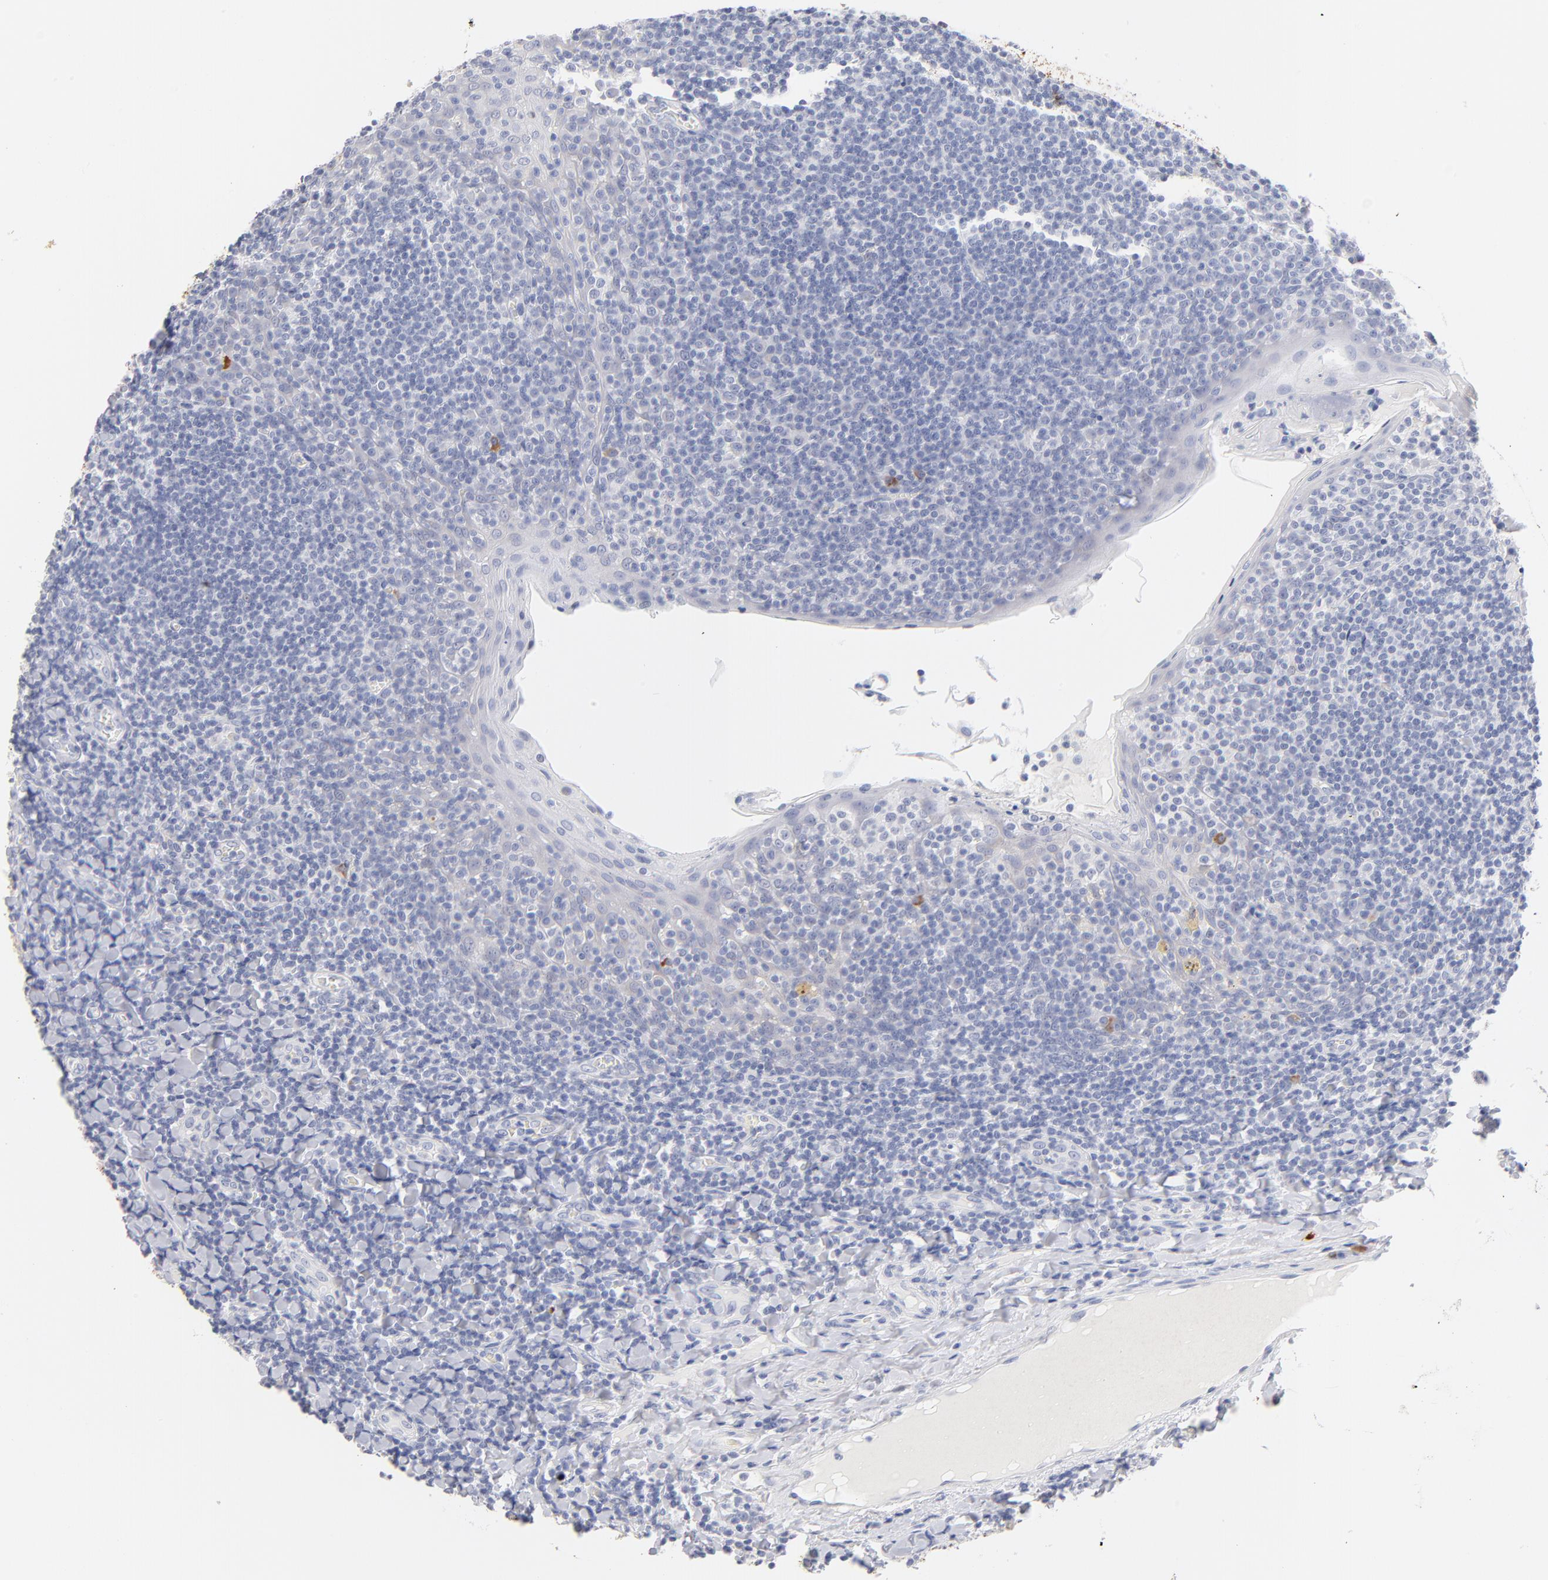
{"staining": {"intensity": "negative", "quantity": "none", "location": "none"}, "tissue": "tonsil", "cell_type": "Germinal center cells", "image_type": "normal", "snomed": [{"axis": "morphology", "description": "Normal tissue, NOS"}, {"axis": "topography", "description": "Tonsil"}], "caption": "Human tonsil stained for a protein using immunohistochemistry displays no expression in germinal center cells.", "gene": "KHNYN", "patient": {"sex": "male", "age": 31}}